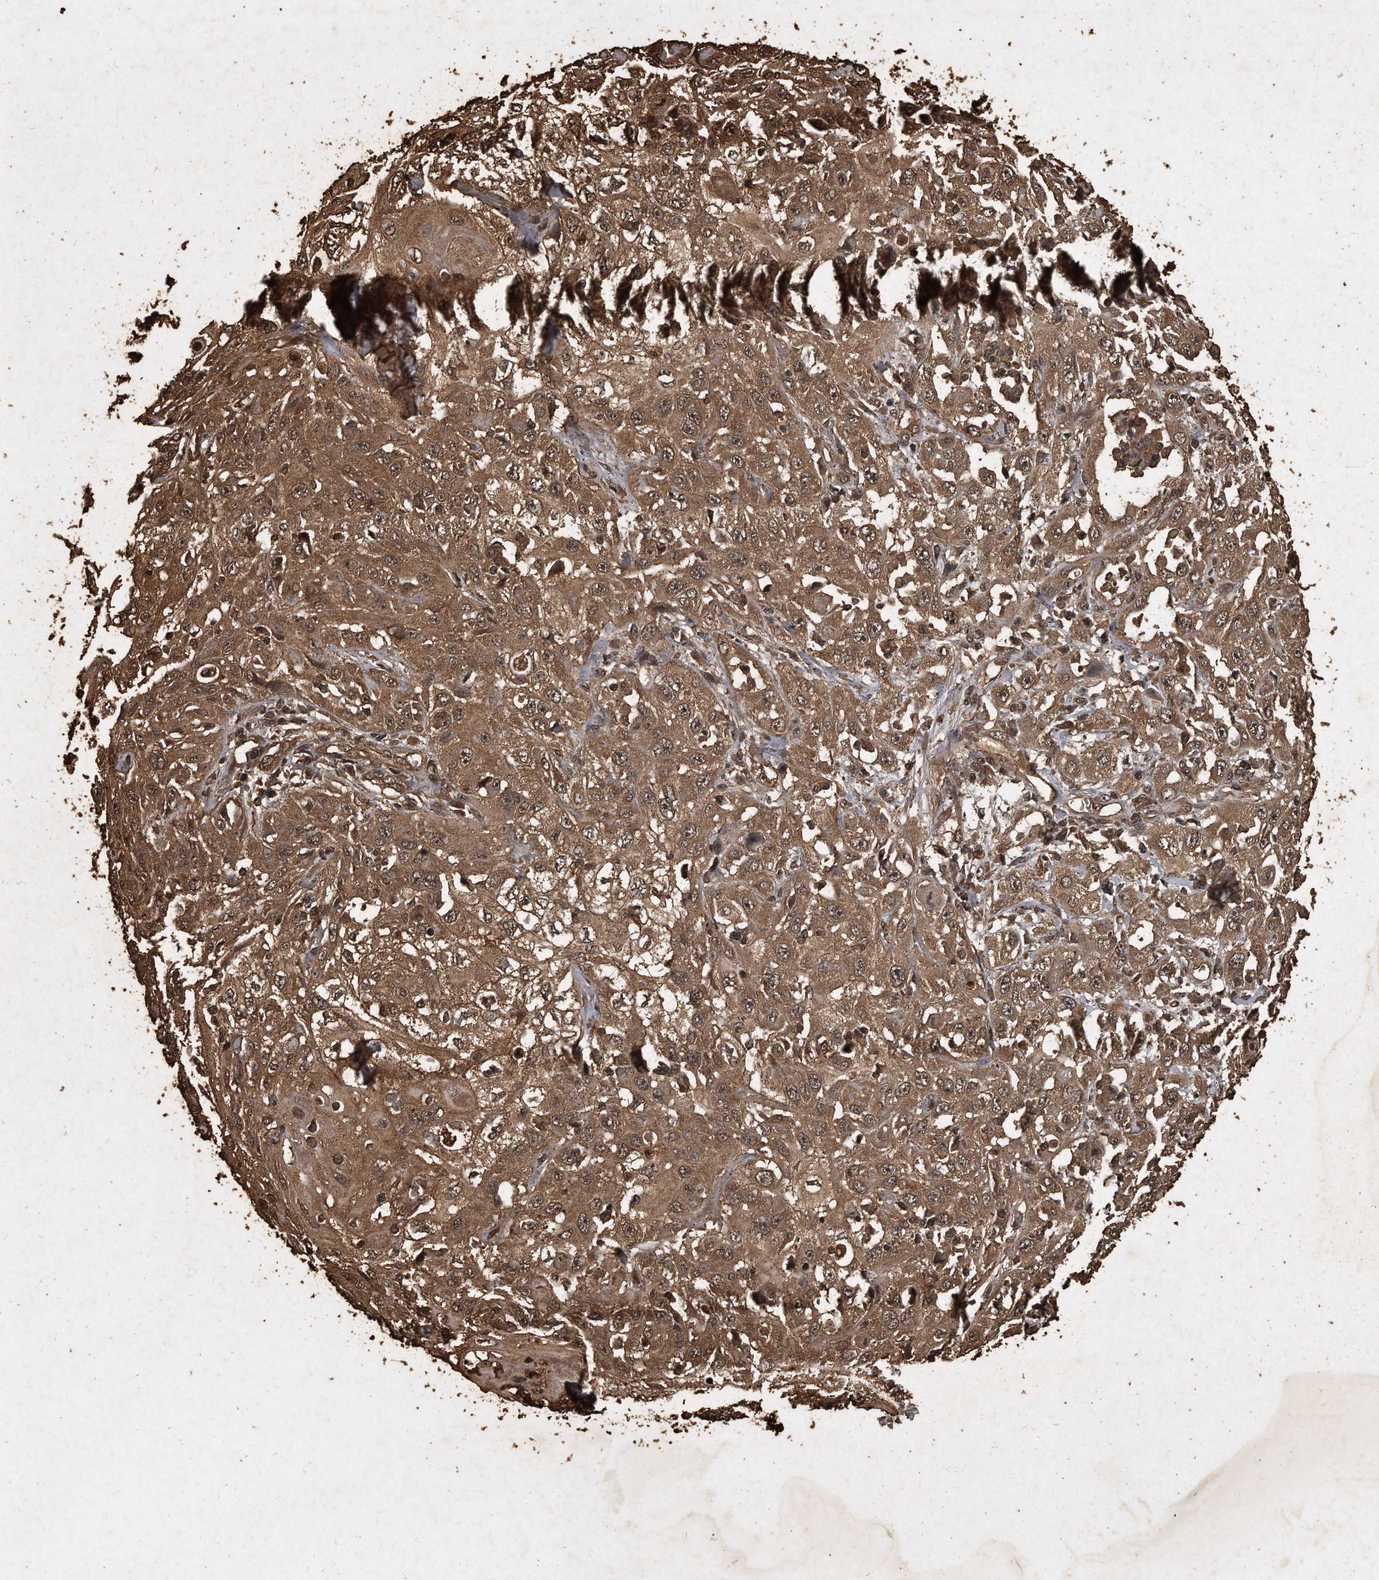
{"staining": {"intensity": "moderate", "quantity": ">75%", "location": "cytoplasmic/membranous"}, "tissue": "skin cancer", "cell_type": "Tumor cells", "image_type": "cancer", "snomed": [{"axis": "morphology", "description": "Squamous cell carcinoma, NOS"}, {"axis": "topography", "description": "Skin"}], "caption": "Immunohistochemical staining of squamous cell carcinoma (skin) shows moderate cytoplasmic/membranous protein staining in approximately >75% of tumor cells.", "gene": "CFLAR", "patient": {"sex": "male", "age": 75}}